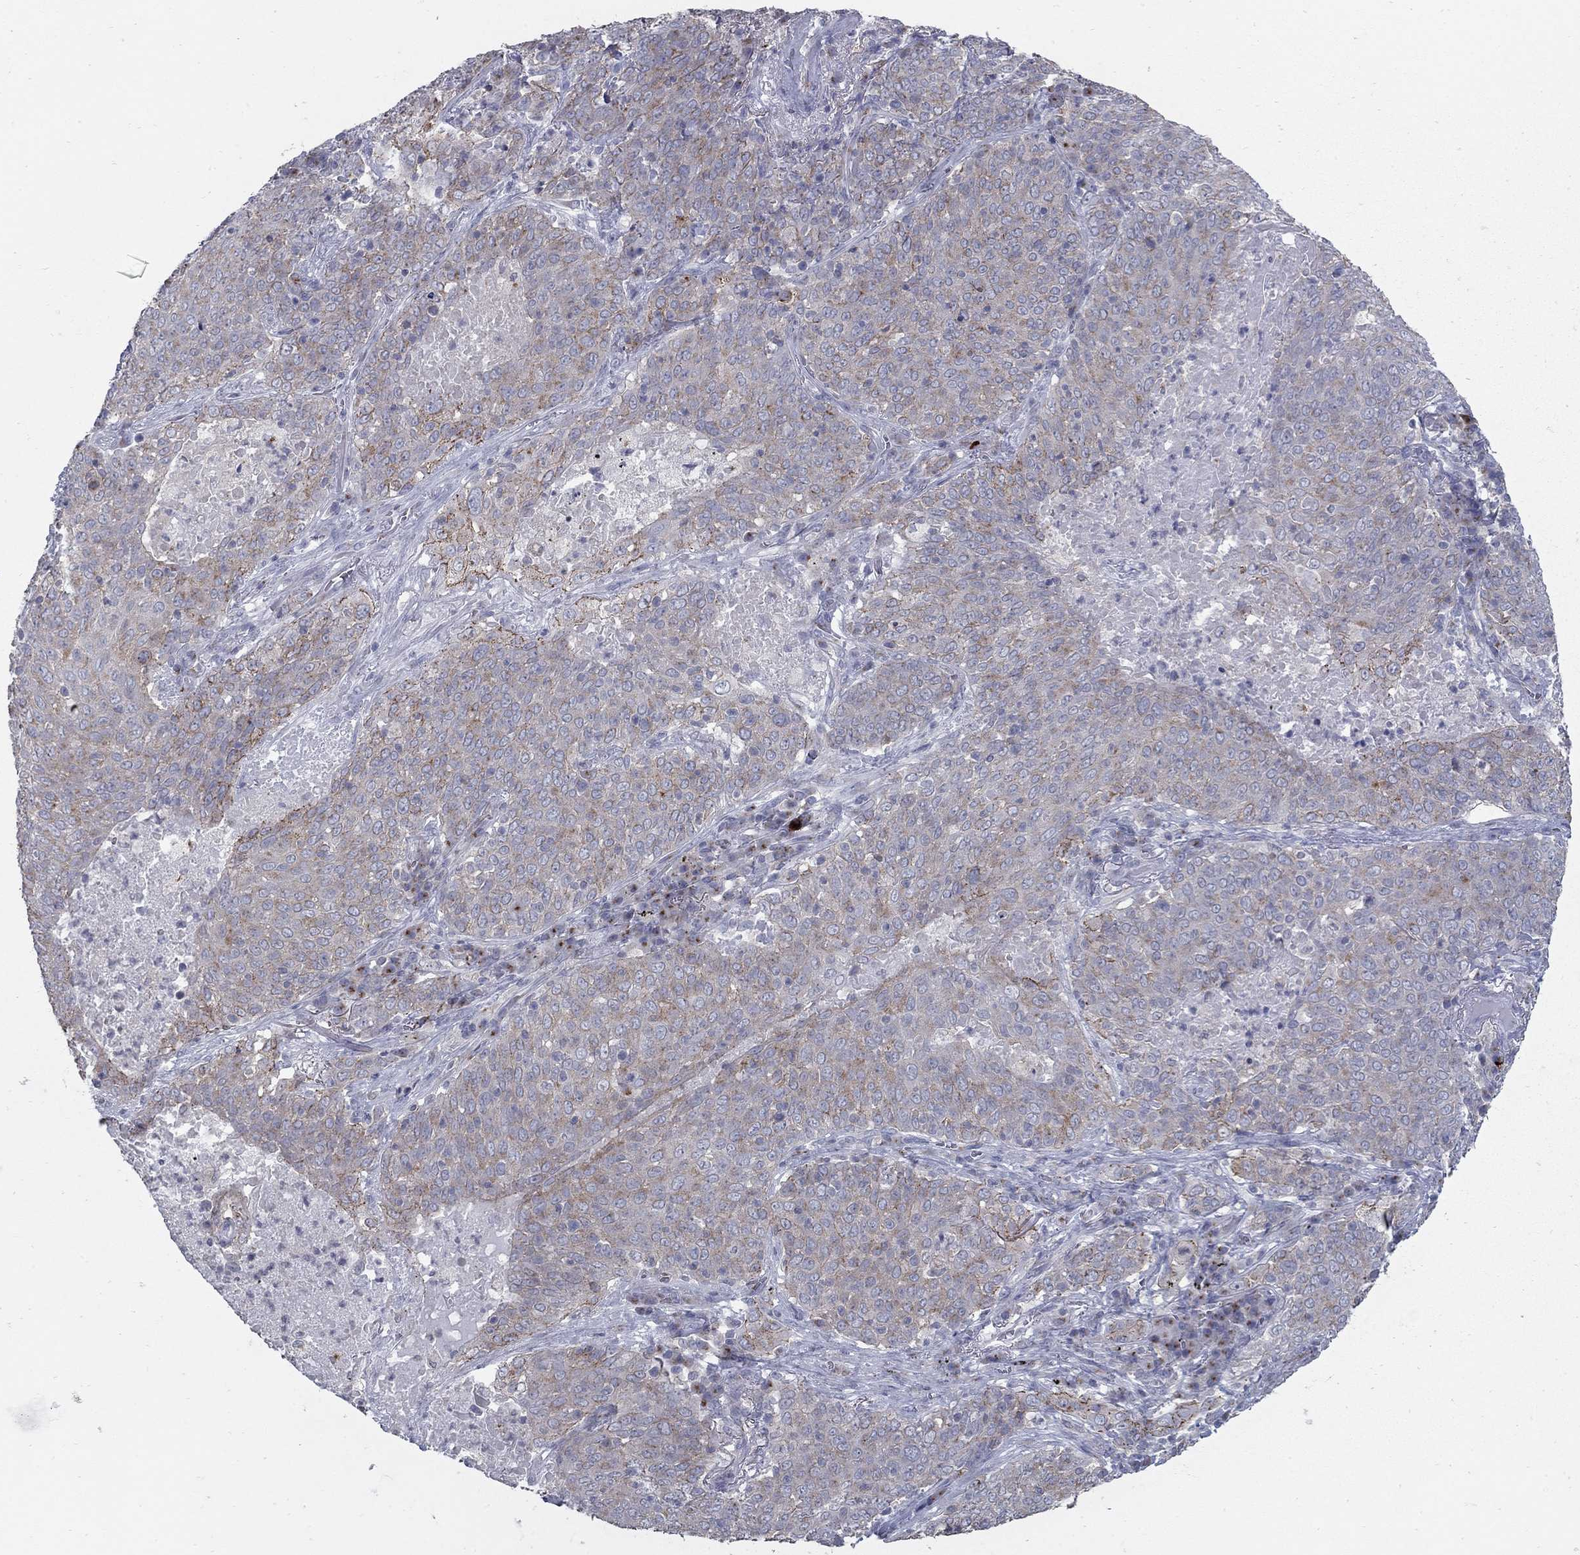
{"staining": {"intensity": "moderate", "quantity": ">75%", "location": "cytoplasmic/membranous"}, "tissue": "lung cancer", "cell_type": "Tumor cells", "image_type": "cancer", "snomed": [{"axis": "morphology", "description": "Squamous cell carcinoma, NOS"}, {"axis": "topography", "description": "Lung"}], "caption": "This is an image of immunohistochemistry staining of lung squamous cell carcinoma, which shows moderate staining in the cytoplasmic/membranous of tumor cells.", "gene": "KIAA0319L", "patient": {"sex": "male", "age": 82}}